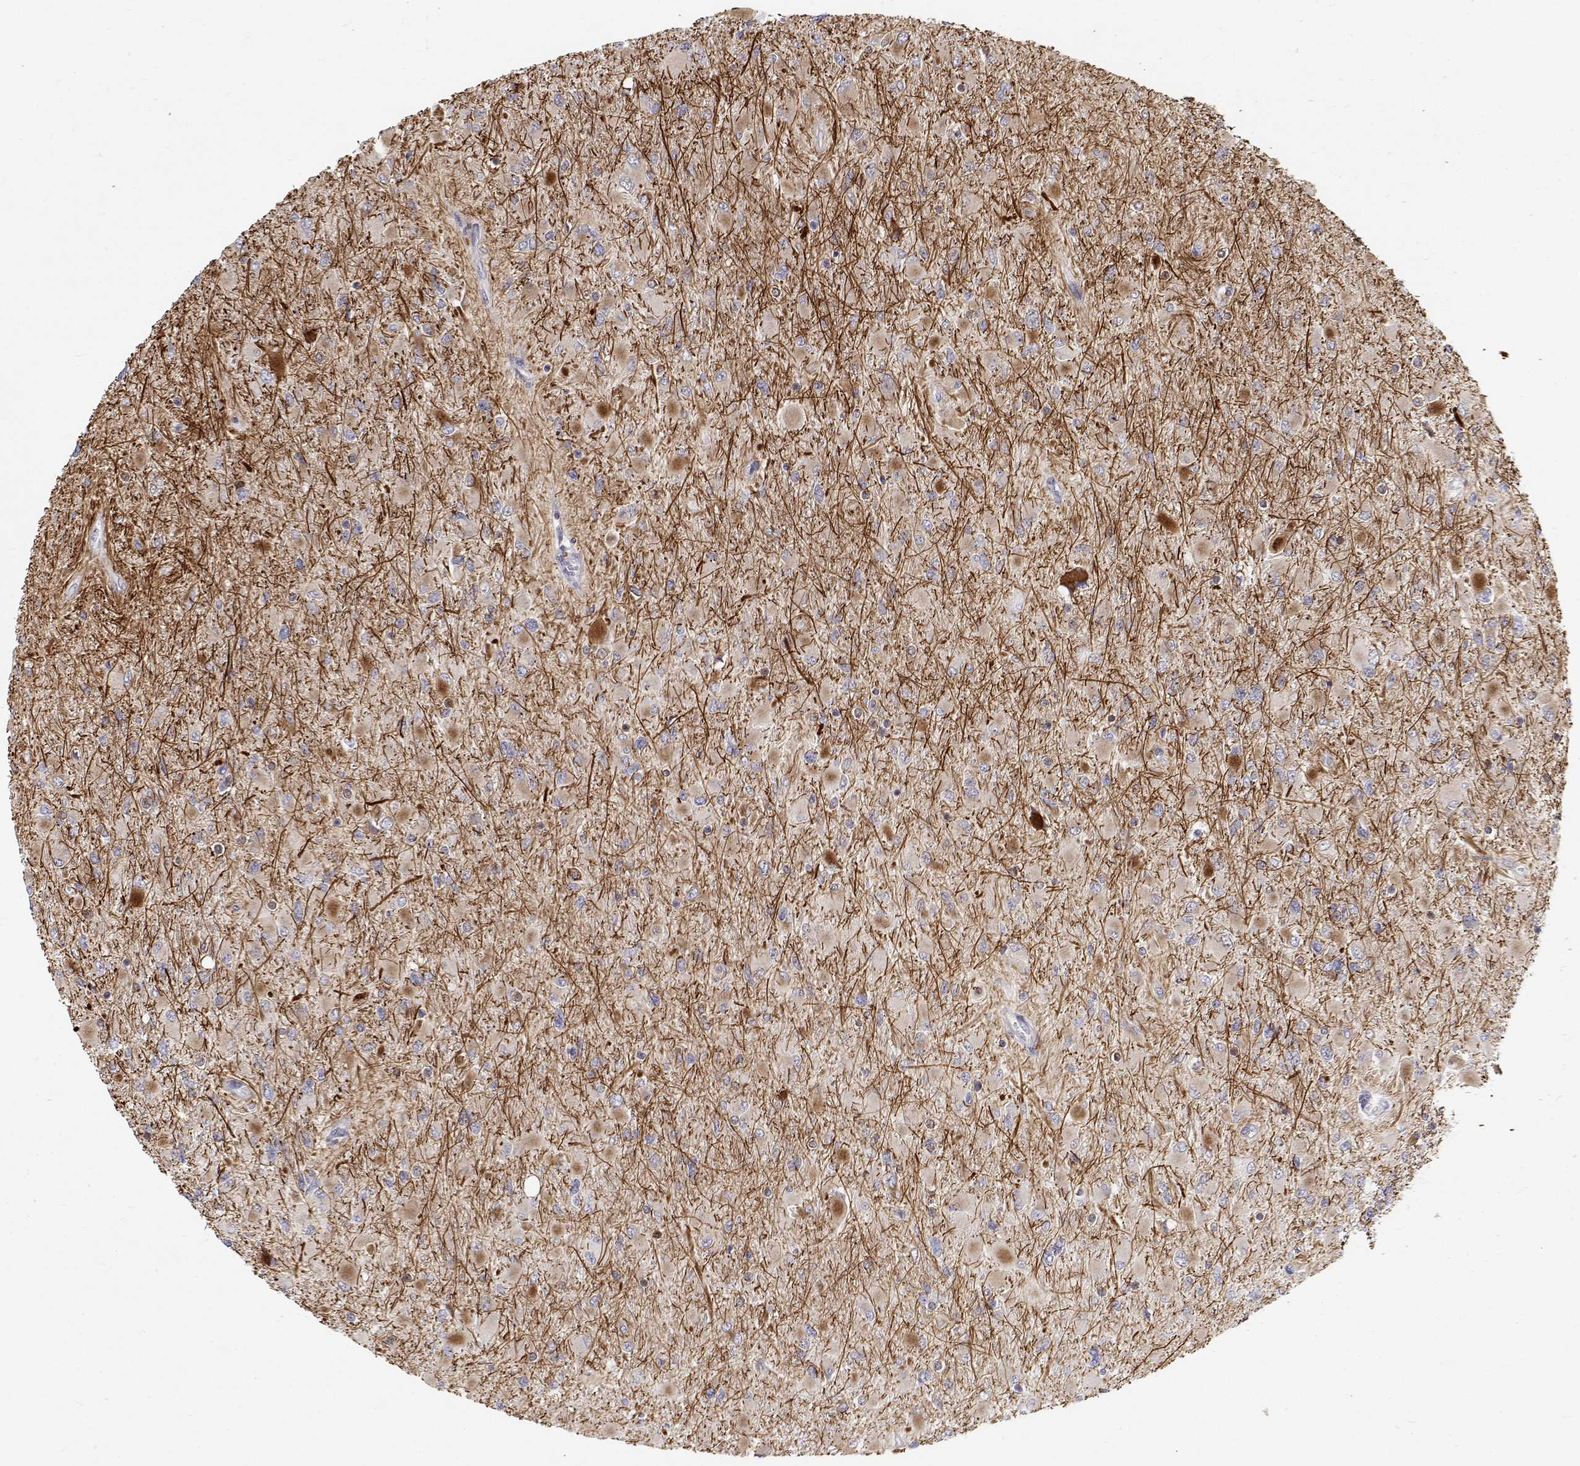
{"staining": {"intensity": "negative", "quantity": "none", "location": "none"}, "tissue": "glioma", "cell_type": "Tumor cells", "image_type": "cancer", "snomed": [{"axis": "morphology", "description": "Glioma, malignant, High grade"}, {"axis": "topography", "description": "Cerebral cortex"}], "caption": "High magnification brightfield microscopy of malignant glioma (high-grade) stained with DAB (3,3'-diaminobenzidine) (brown) and counterstained with hematoxylin (blue): tumor cells show no significant expression.", "gene": "MYPN", "patient": {"sex": "female", "age": 36}}